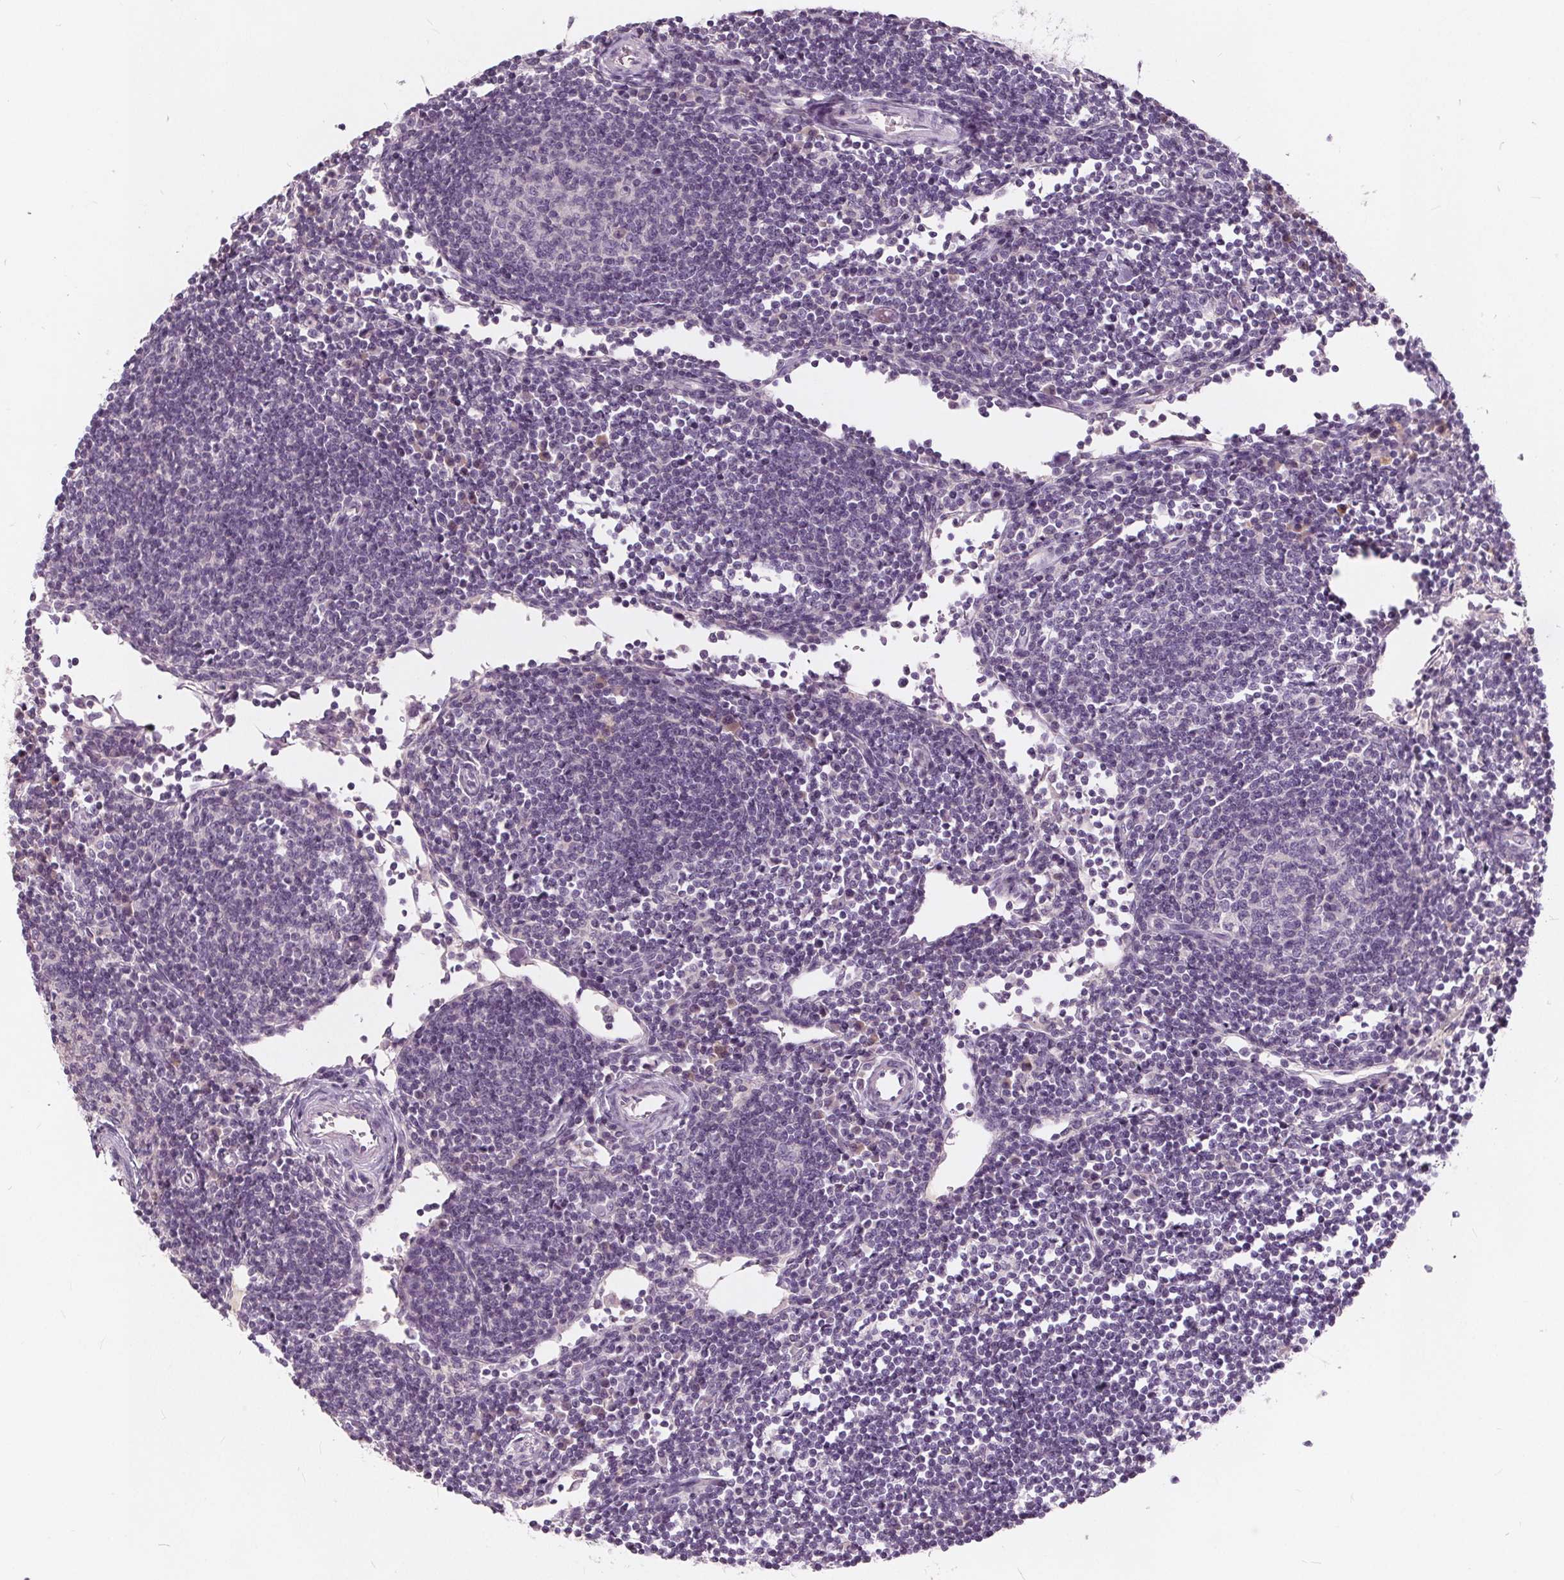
{"staining": {"intensity": "negative", "quantity": "none", "location": "none"}, "tissue": "lymph node", "cell_type": "Germinal center cells", "image_type": "normal", "snomed": [{"axis": "morphology", "description": "Normal tissue, NOS"}, {"axis": "topography", "description": "Lymph node"}], "caption": "Lymph node was stained to show a protein in brown. There is no significant staining in germinal center cells. (DAB immunohistochemistry with hematoxylin counter stain).", "gene": "PLA2G2E", "patient": {"sex": "male", "age": 67}}